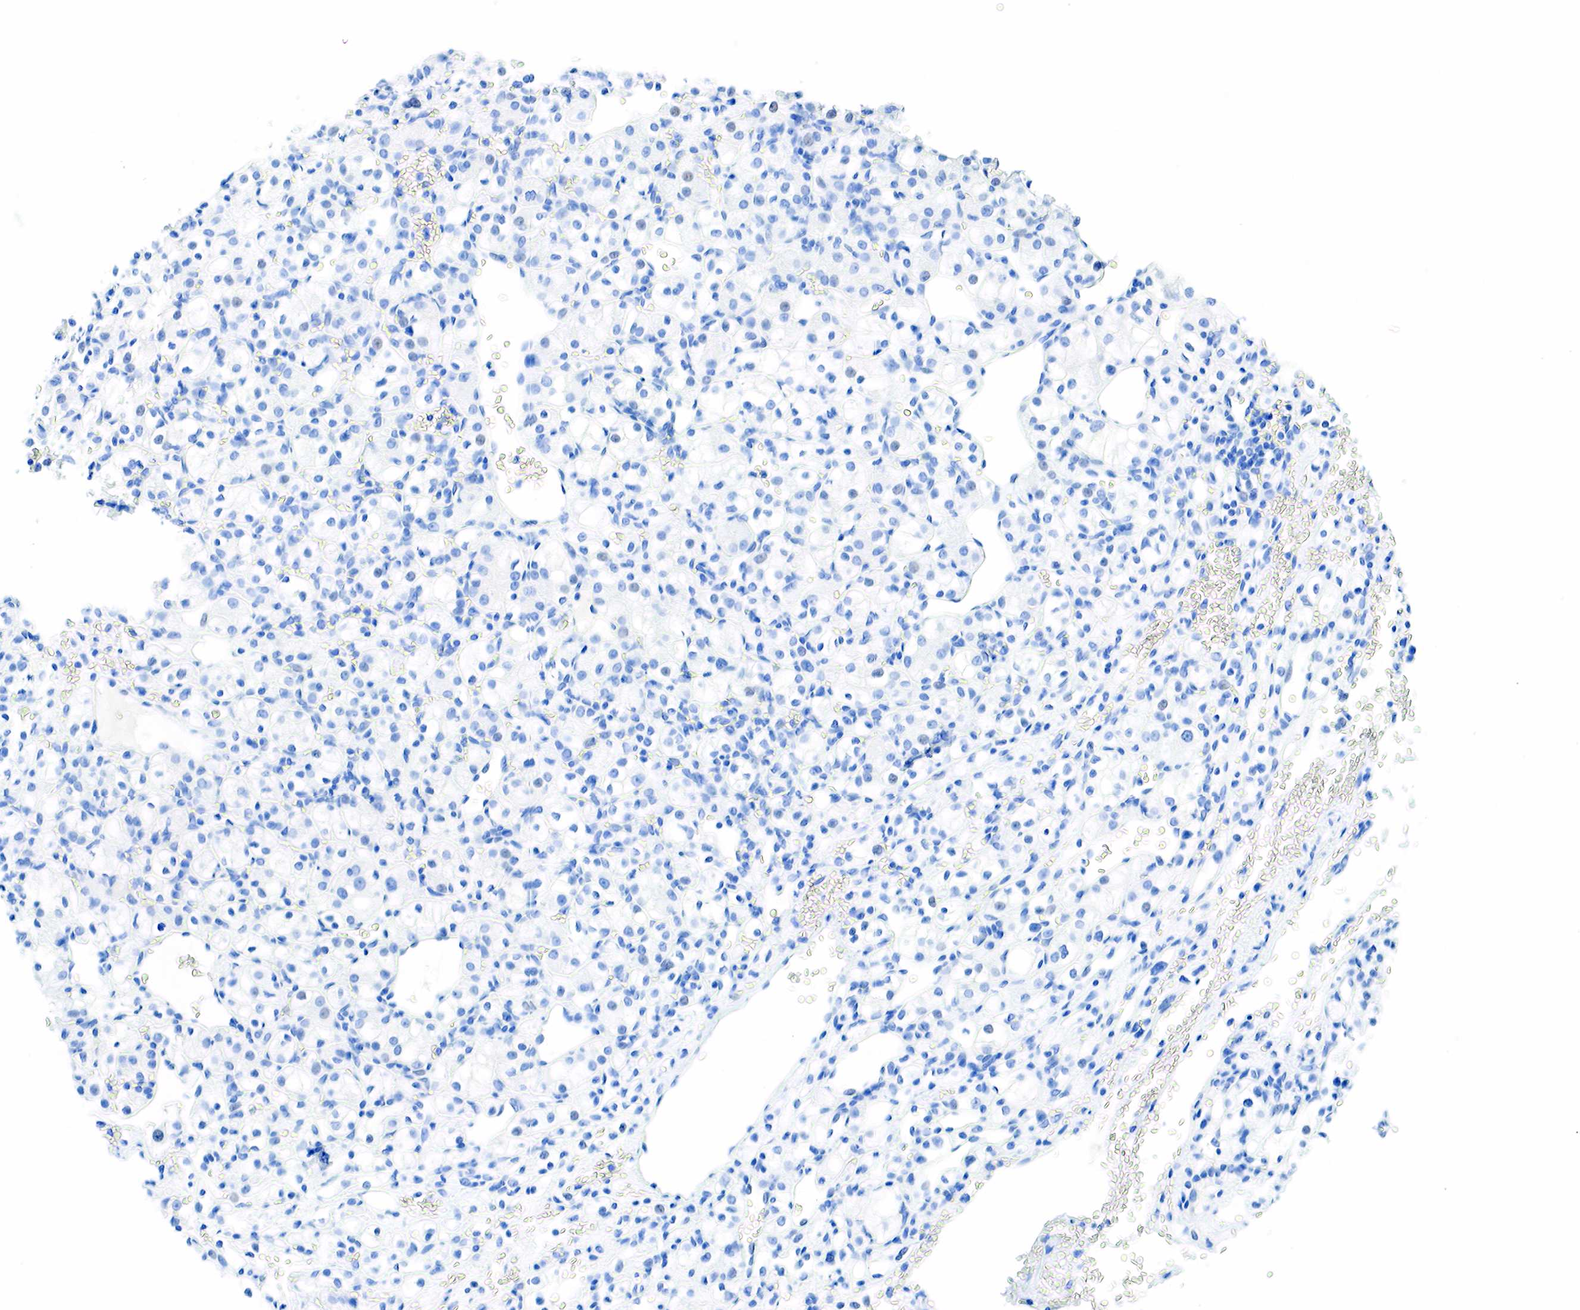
{"staining": {"intensity": "negative", "quantity": "none", "location": "none"}, "tissue": "renal cancer", "cell_type": "Tumor cells", "image_type": "cancer", "snomed": [{"axis": "morphology", "description": "Adenocarcinoma, NOS"}, {"axis": "topography", "description": "Kidney"}], "caption": "A high-resolution image shows immunohistochemistry (IHC) staining of adenocarcinoma (renal), which shows no significant positivity in tumor cells.", "gene": "INHA", "patient": {"sex": "female", "age": 62}}